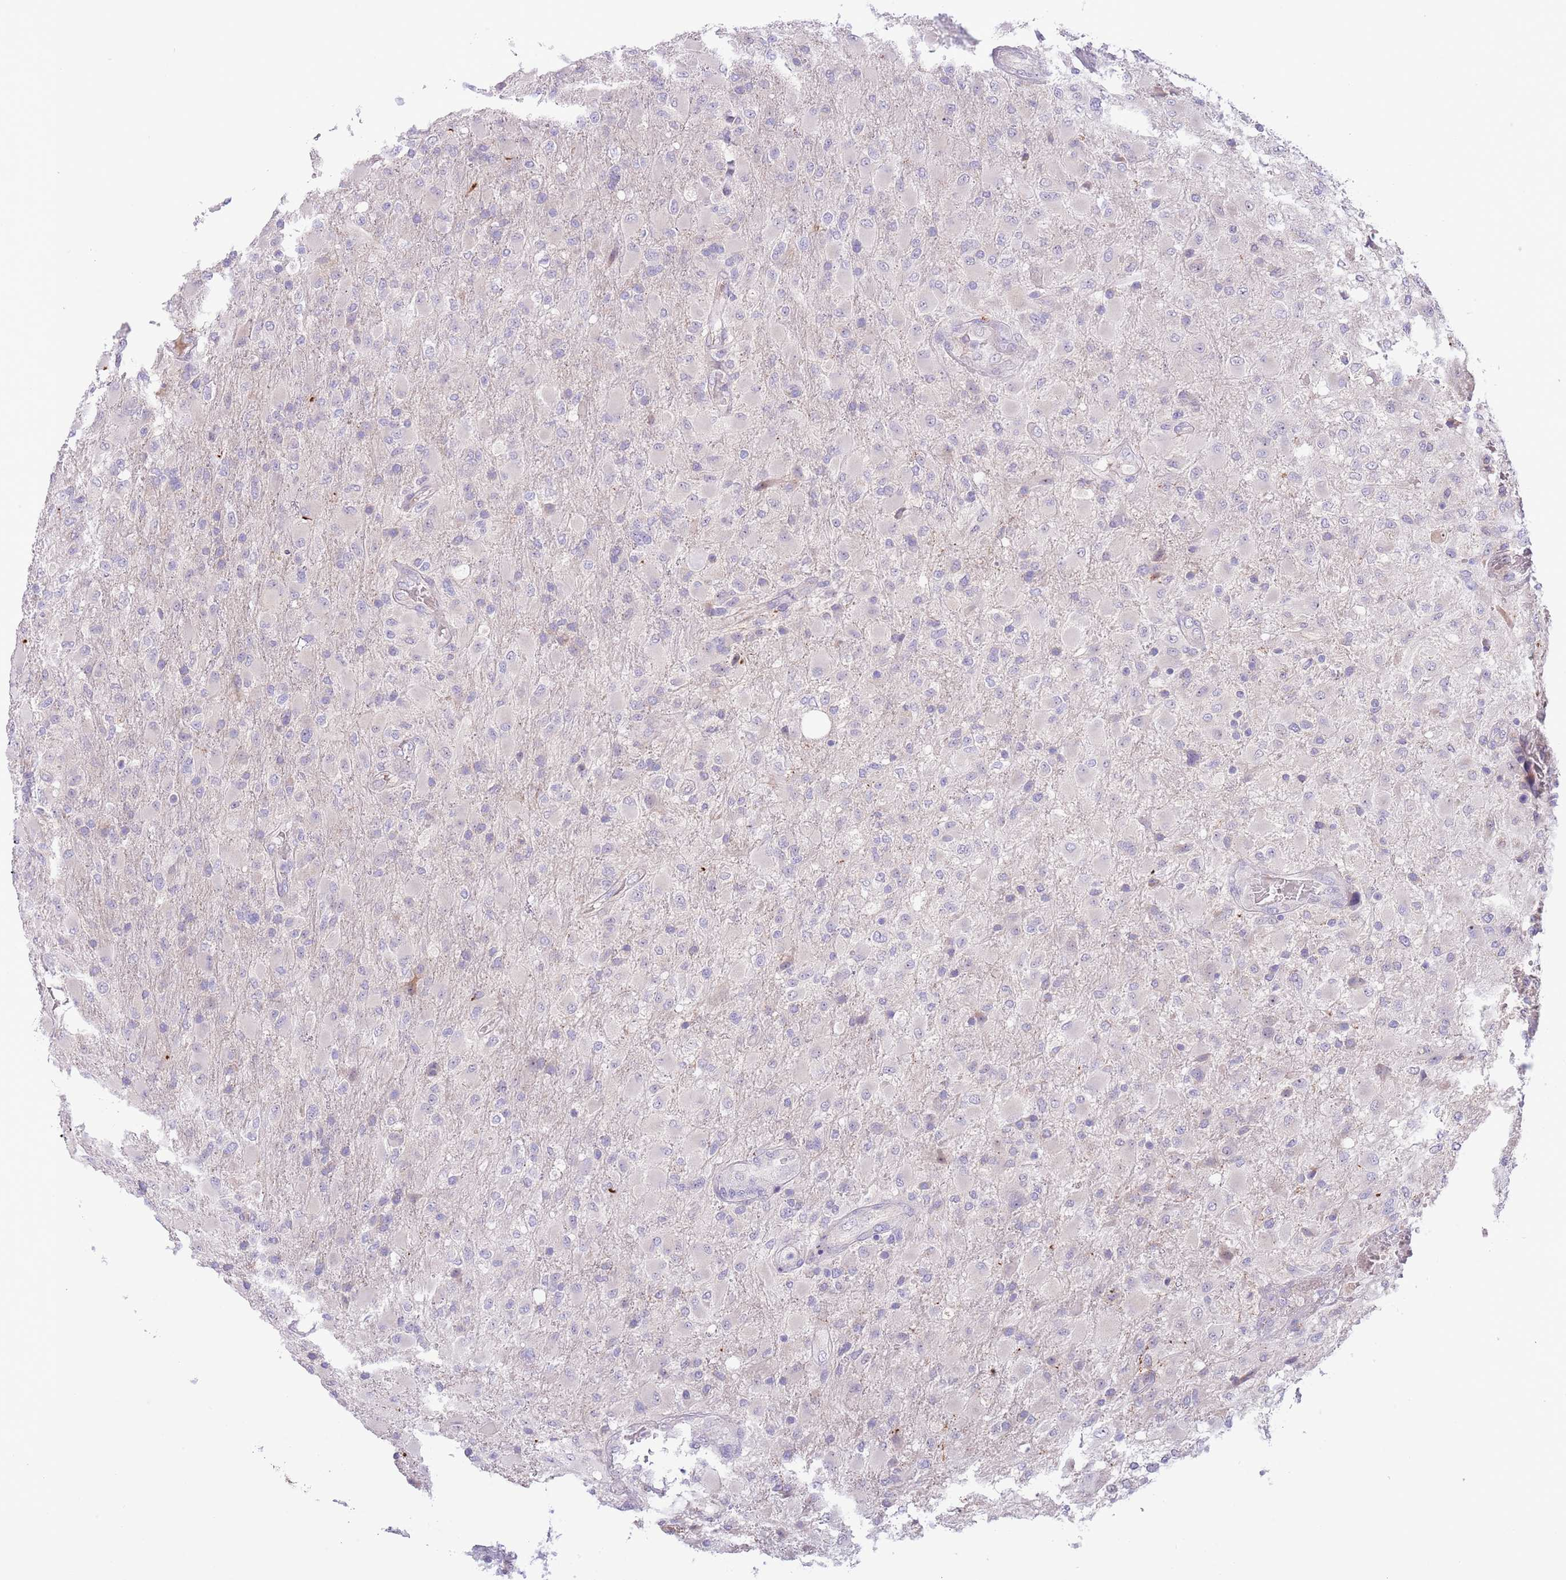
{"staining": {"intensity": "negative", "quantity": "none", "location": "none"}, "tissue": "glioma", "cell_type": "Tumor cells", "image_type": "cancer", "snomed": [{"axis": "morphology", "description": "Glioma, malignant, Low grade"}, {"axis": "topography", "description": "Brain"}], "caption": "The histopathology image reveals no staining of tumor cells in glioma.", "gene": "AP1S2", "patient": {"sex": "male", "age": 65}}